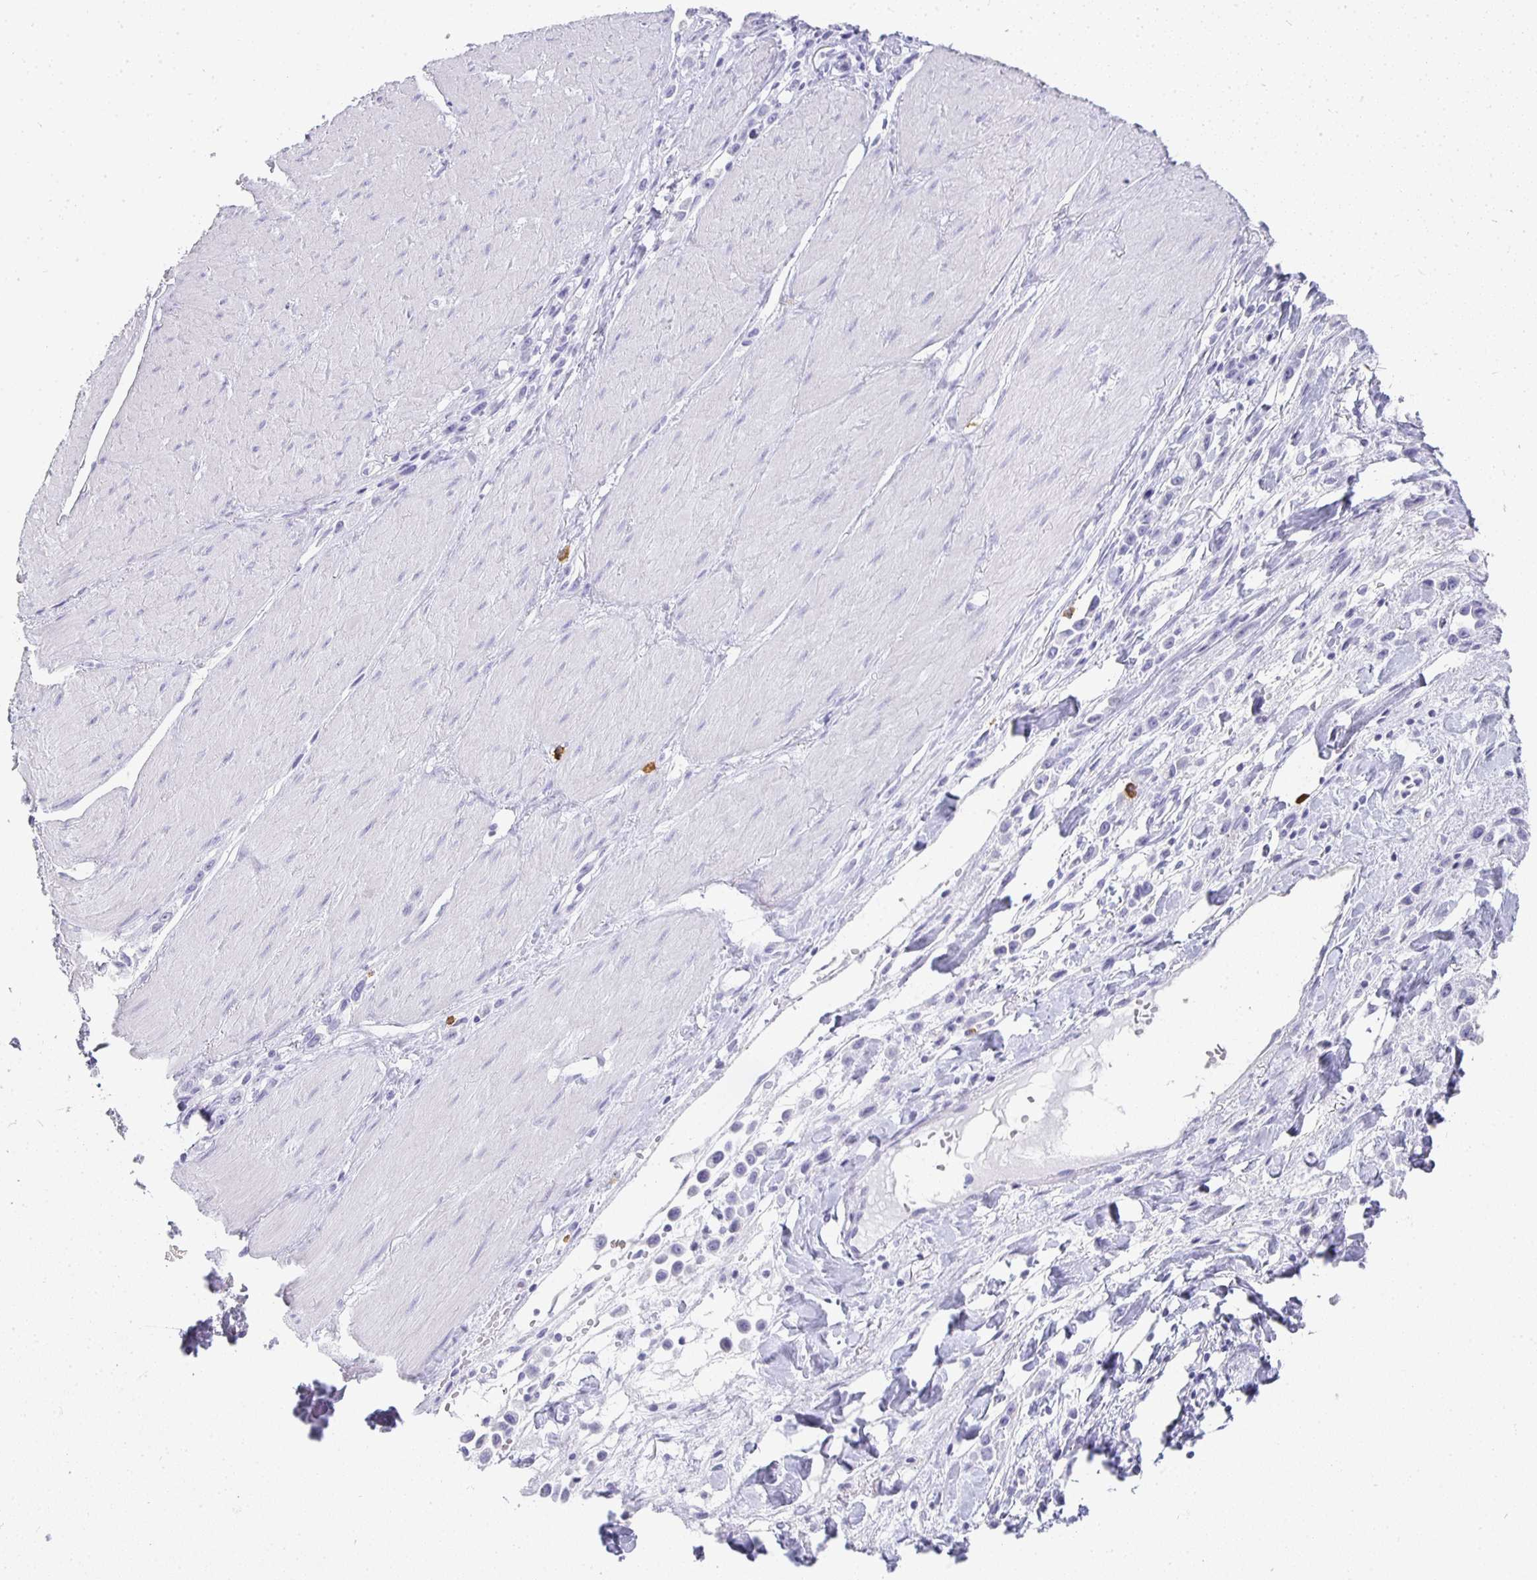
{"staining": {"intensity": "negative", "quantity": "none", "location": "none"}, "tissue": "stomach cancer", "cell_type": "Tumor cells", "image_type": "cancer", "snomed": [{"axis": "morphology", "description": "Adenocarcinoma, NOS"}, {"axis": "topography", "description": "Stomach"}], "caption": "A micrograph of human stomach adenocarcinoma is negative for staining in tumor cells.", "gene": "TPSD1", "patient": {"sex": "male", "age": 47}}